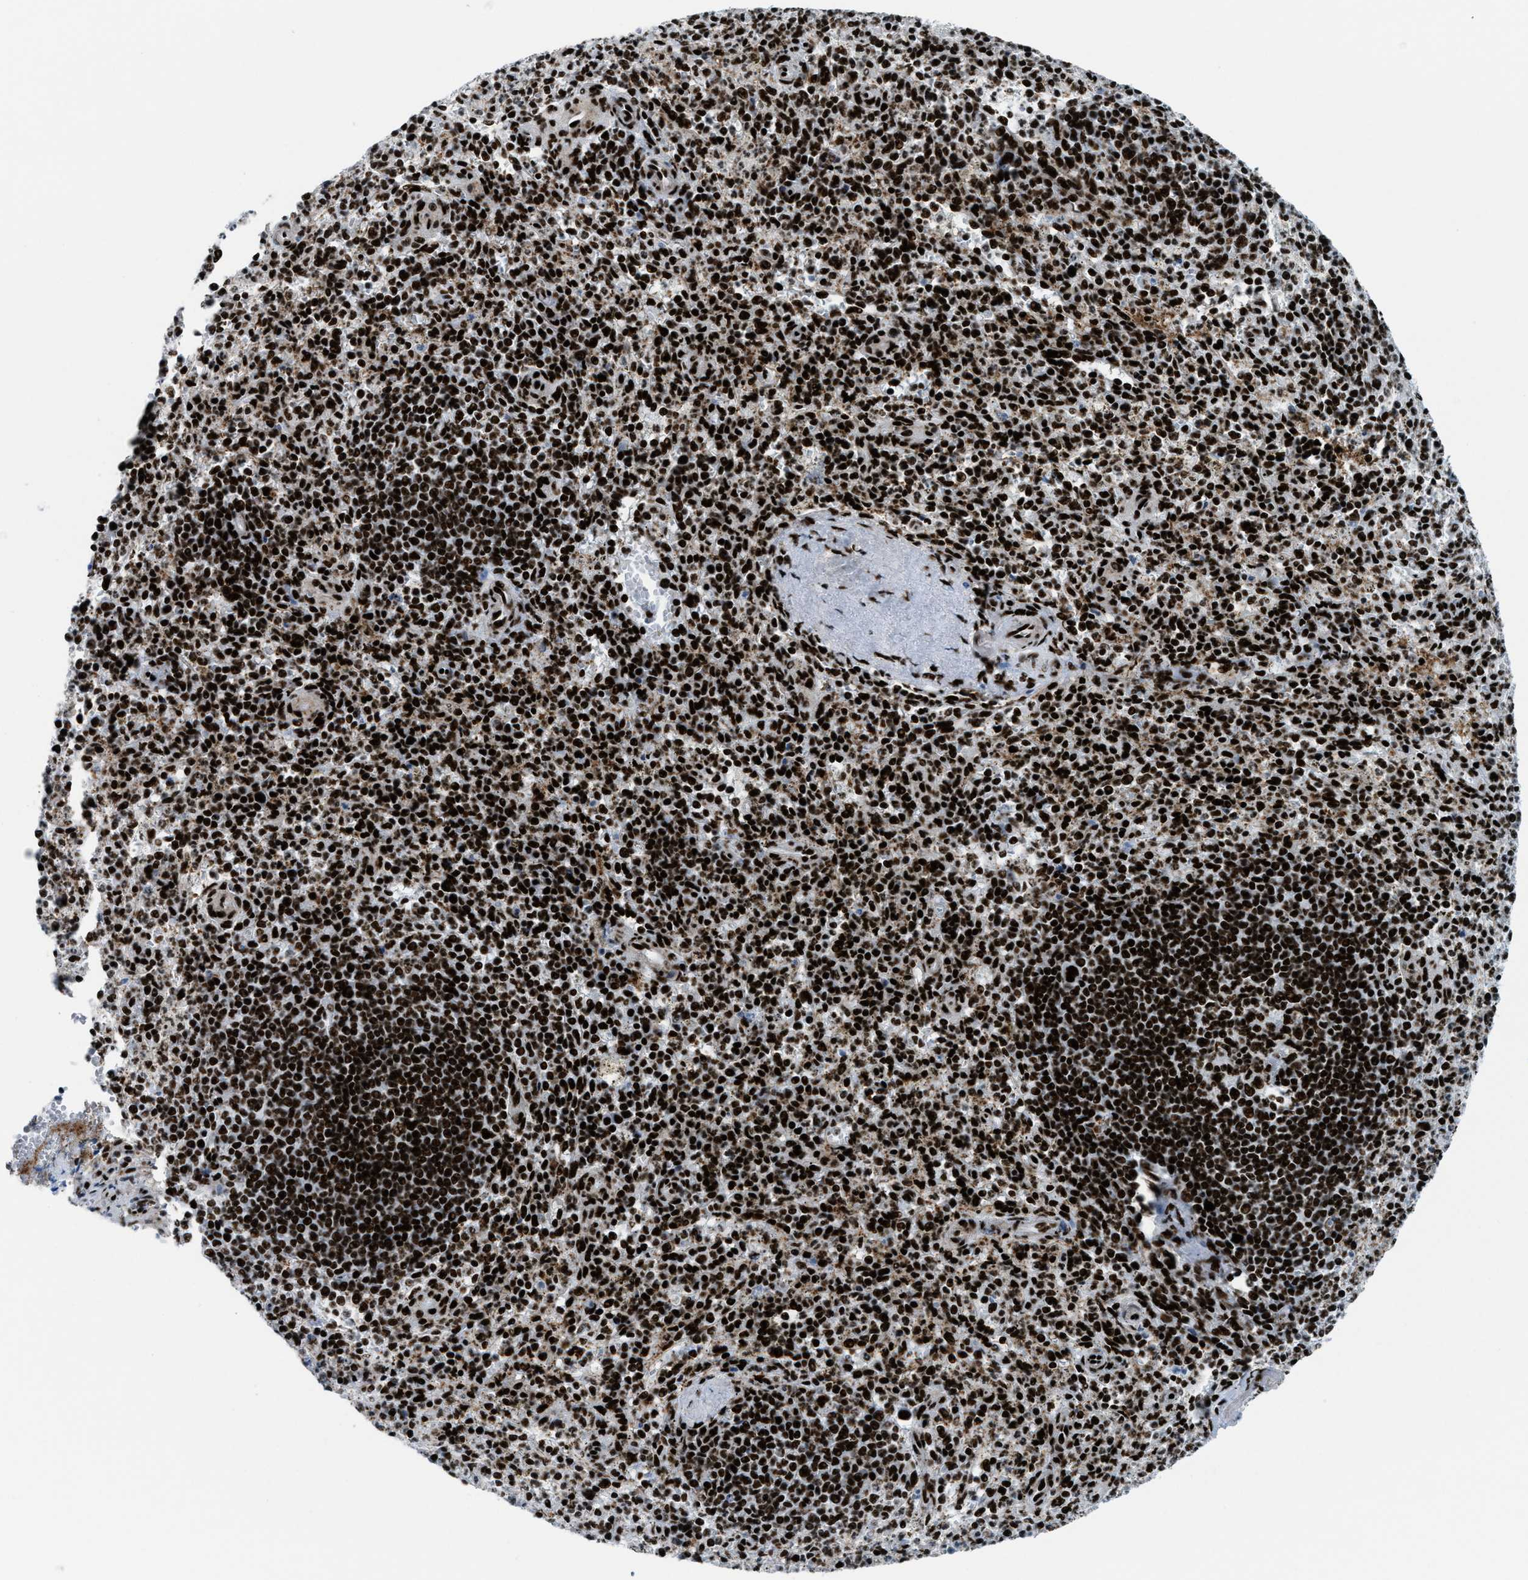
{"staining": {"intensity": "strong", "quantity": ">75%", "location": "nuclear"}, "tissue": "spleen", "cell_type": "Cells in red pulp", "image_type": "normal", "snomed": [{"axis": "morphology", "description": "Normal tissue, NOS"}, {"axis": "topography", "description": "Spleen"}], "caption": "Immunohistochemical staining of benign spleen reveals high levels of strong nuclear expression in approximately >75% of cells in red pulp.", "gene": "NONO", "patient": {"sex": "male", "age": 72}}